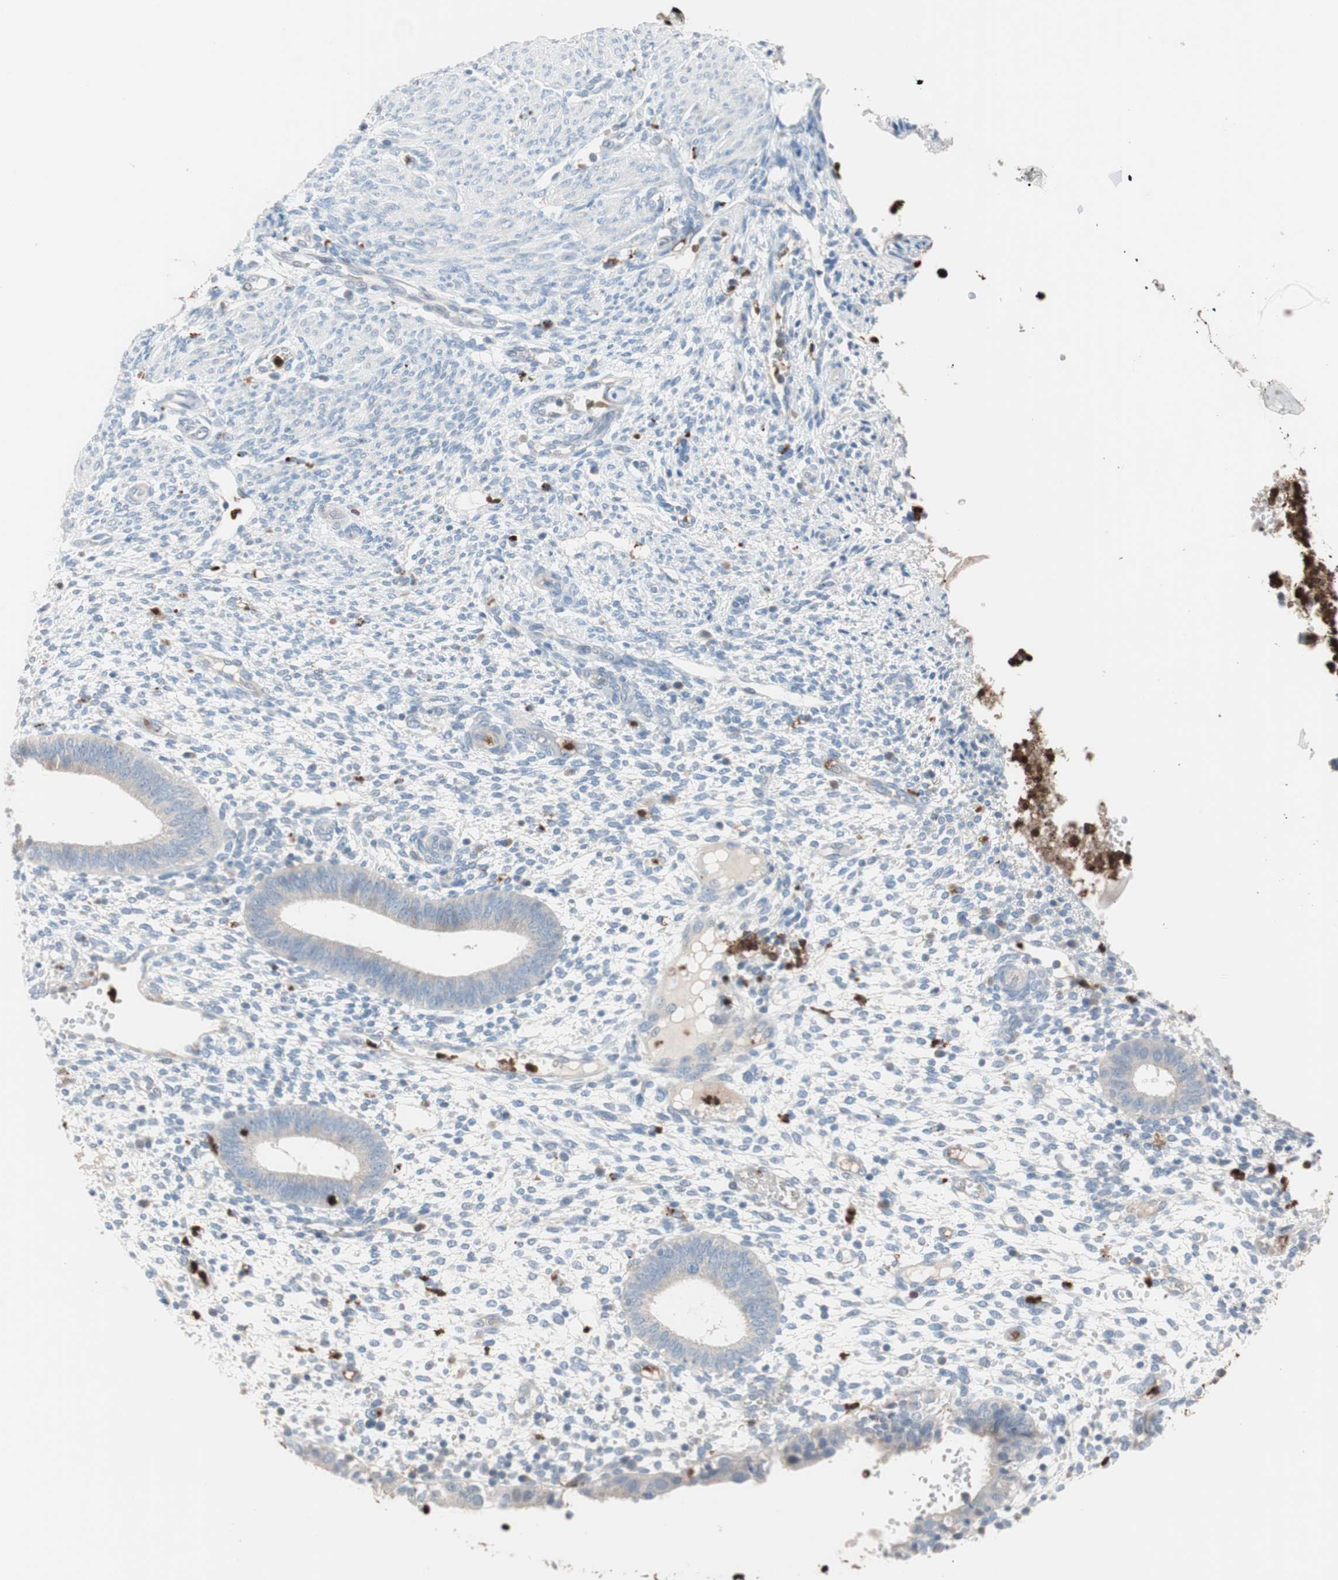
{"staining": {"intensity": "negative", "quantity": "none", "location": "none"}, "tissue": "endometrium", "cell_type": "Cells in endometrial stroma", "image_type": "normal", "snomed": [{"axis": "morphology", "description": "Normal tissue, NOS"}, {"axis": "topography", "description": "Endometrium"}], "caption": "This is a image of immunohistochemistry (IHC) staining of unremarkable endometrium, which shows no expression in cells in endometrial stroma. The staining is performed using DAB (3,3'-diaminobenzidine) brown chromogen with nuclei counter-stained in using hematoxylin.", "gene": "CLEC4D", "patient": {"sex": "female", "age": 35}}